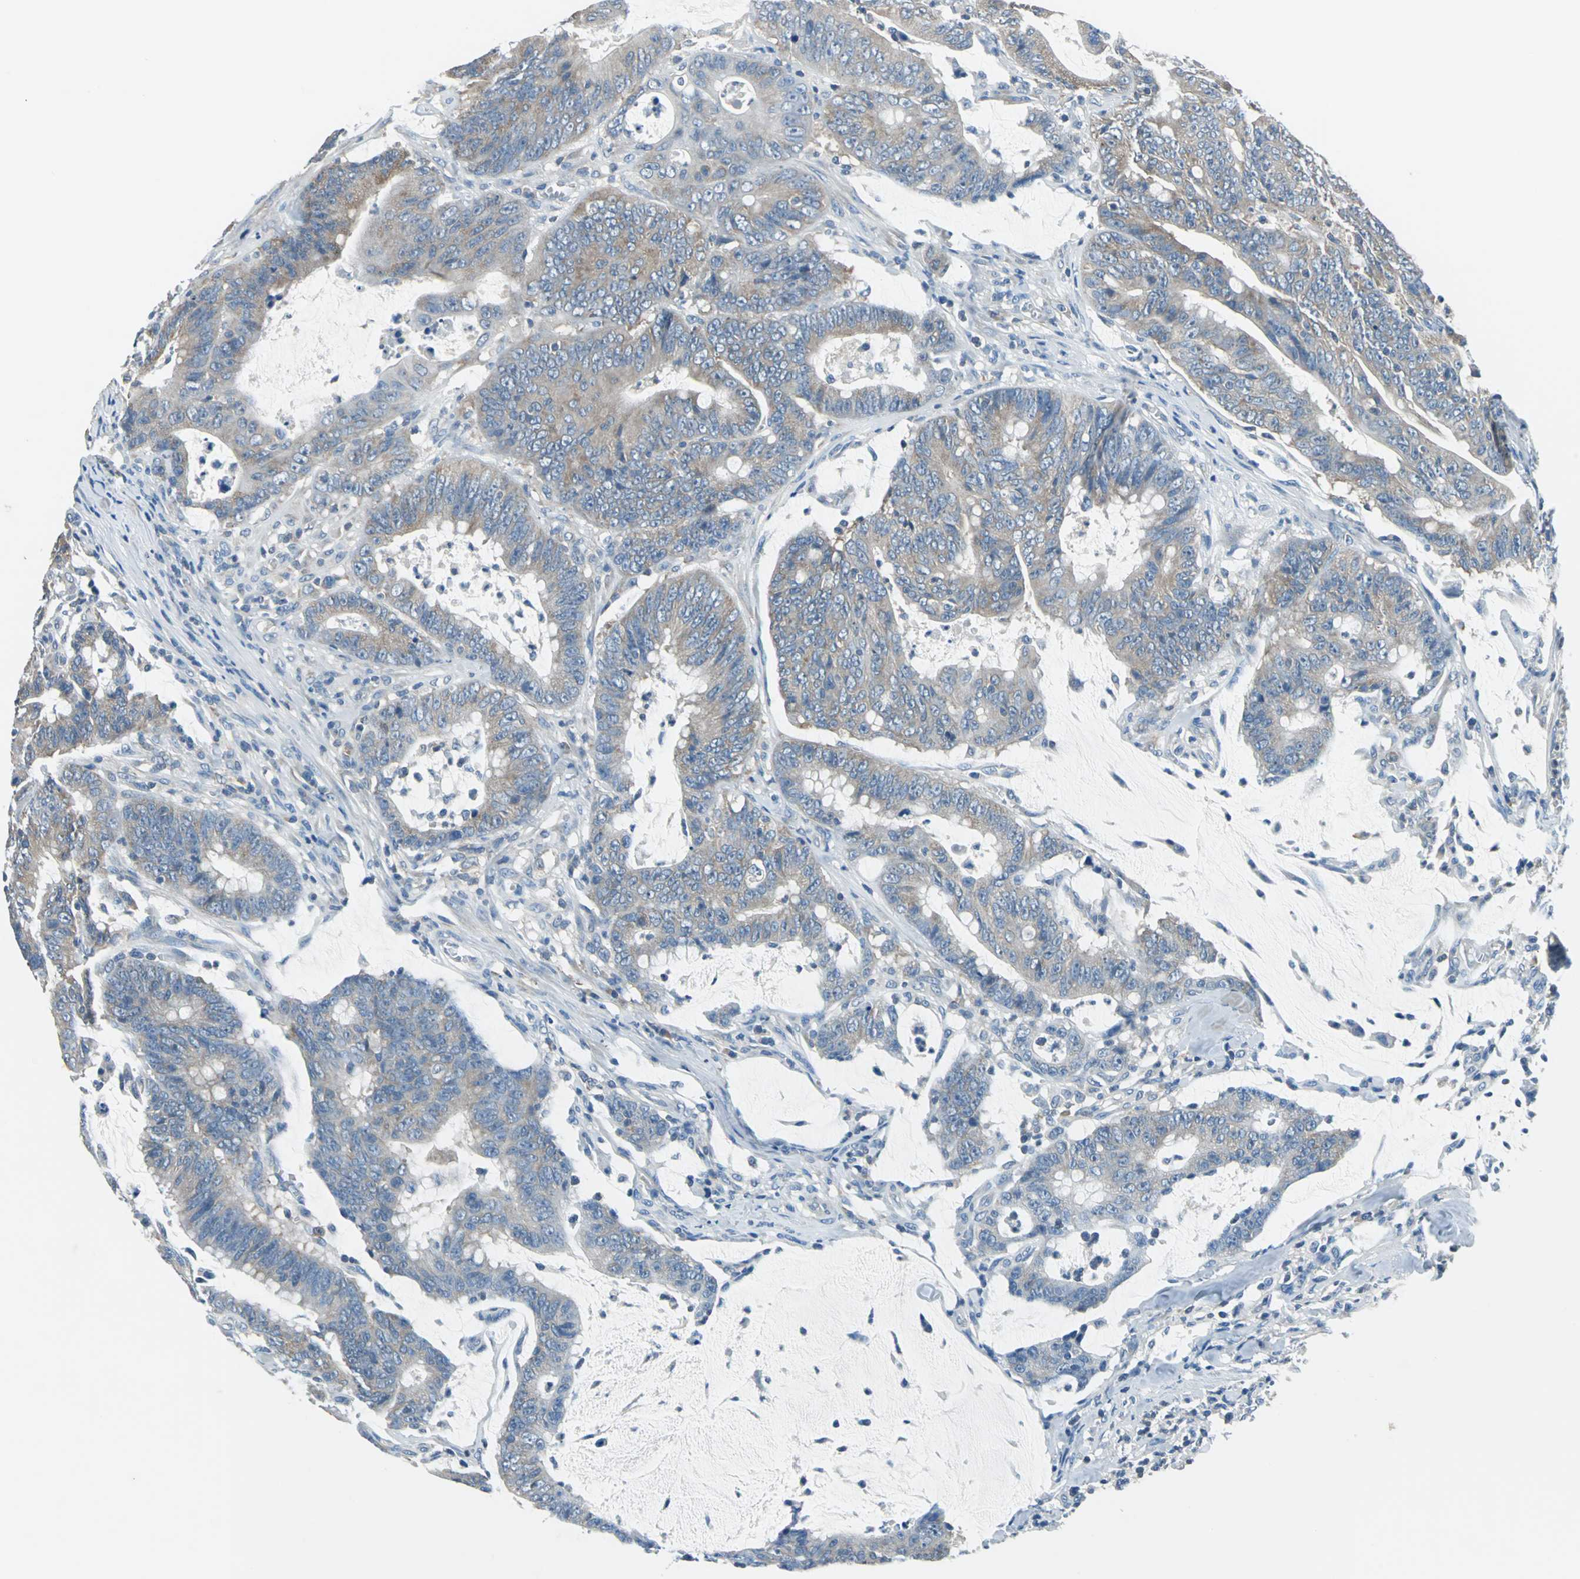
{"staining": {"intensity": "weak", "quantity": "25%-75%", "location": "cytoplasmic/membranous"}, "tissue": "colorectal cancer", "cell_type": "Tumor cells", "image_type": "cancer", "snomed": [{"axis": "morphology", "description": "Adenocarcinoma, NOS"}, {"axis": "topography", "description": "Colon"}], "caption": "Immunohistochemistry (IHC) (DAB (3,3'-diaminobenzidine)) staining of adenocarcinoma (colorectal) reveals weak cytoplasmic/membranous protein positivity in about 25%-75% of tumor cells.", "gene": "PRKCA", "patient": {"sex": "male", "age": 45}}